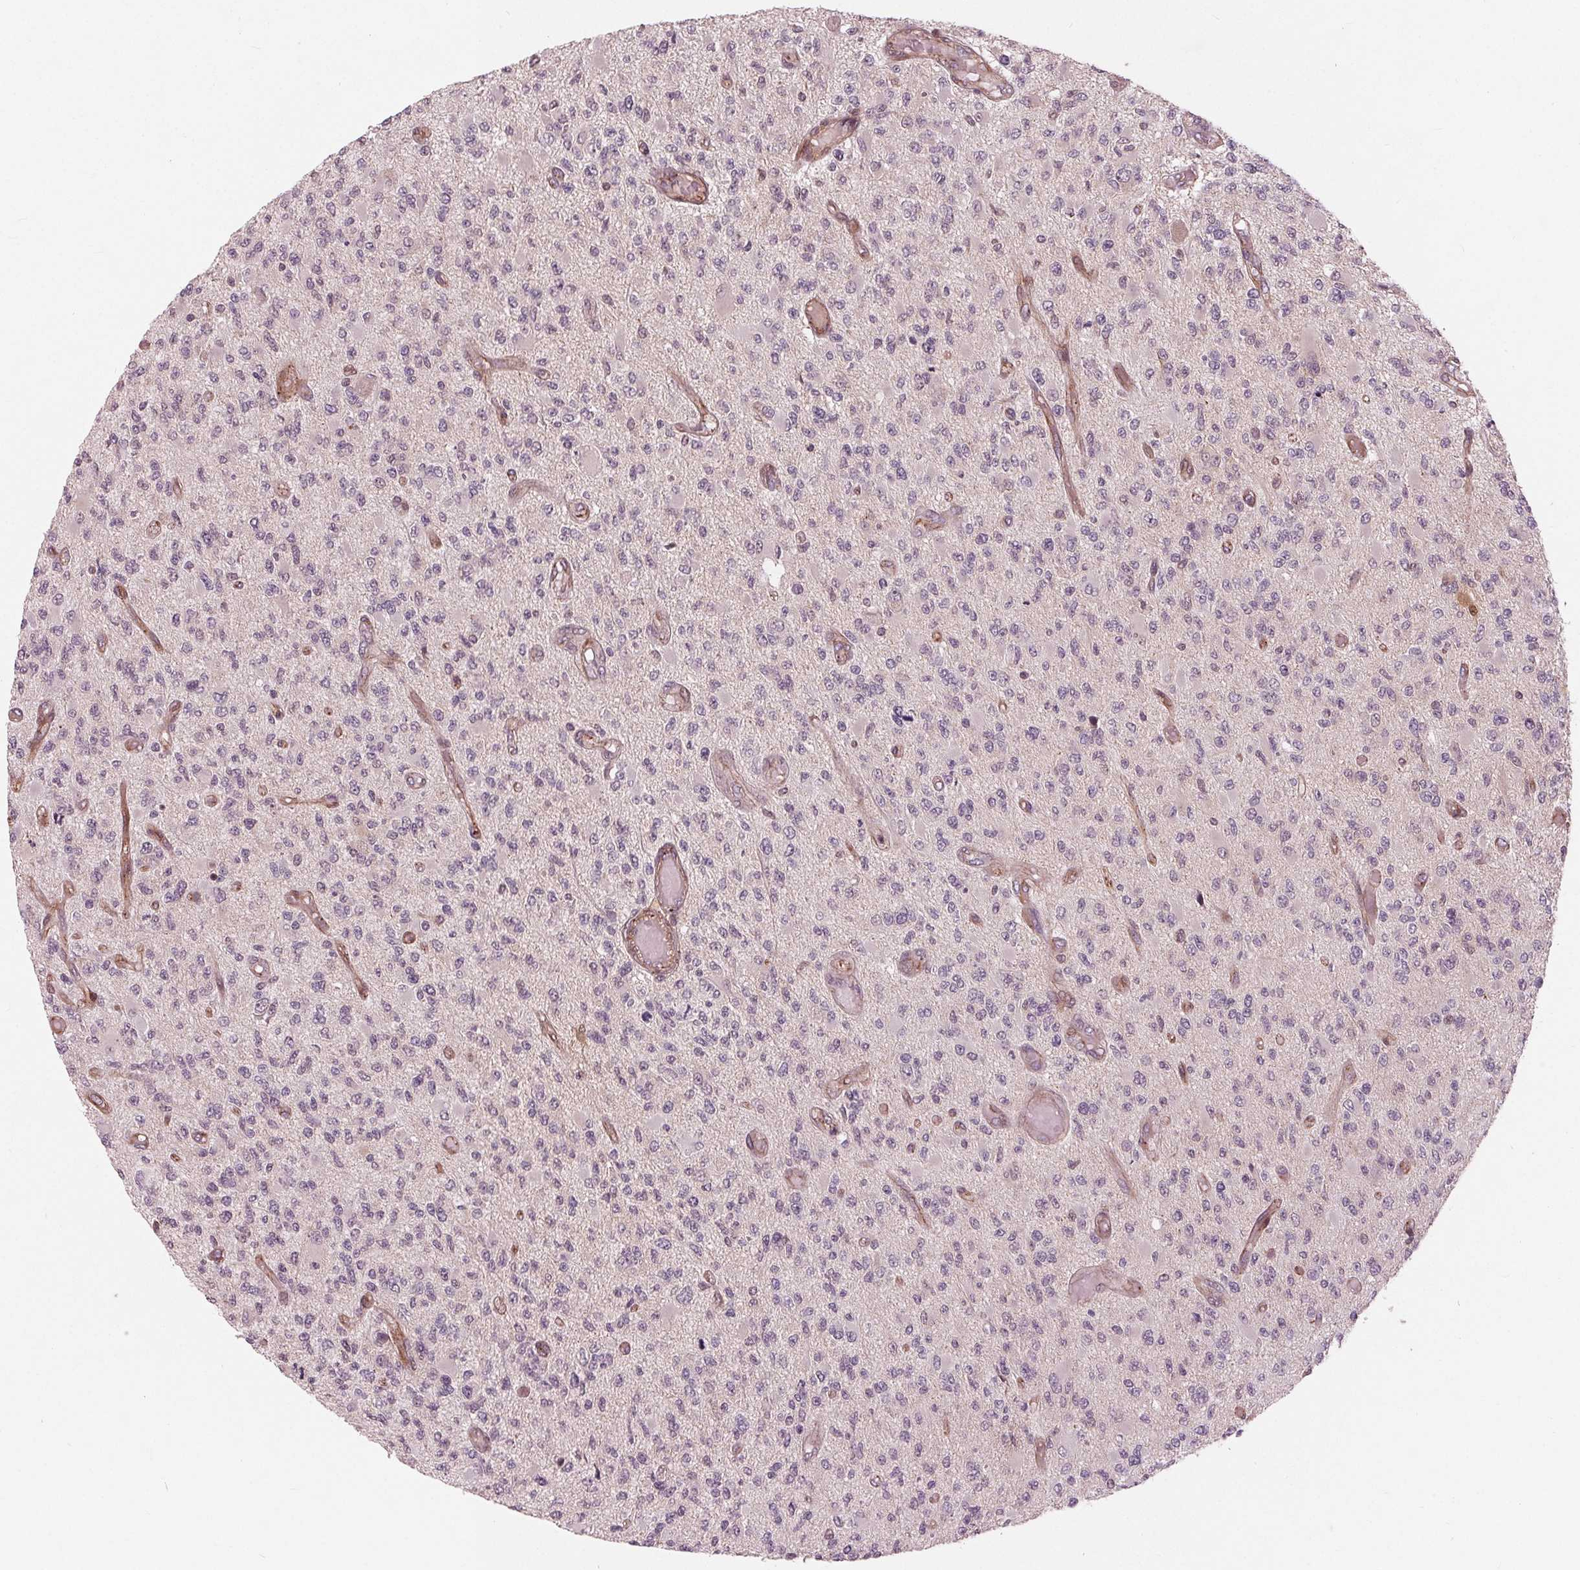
{"staining": {"intensity": "negative", "quantity": "none", "location": "none"}, "tissue": "glioma", "cell_type": "Tumor cells", "image_type": "cancer", "snomed": [{"axis": "morphology", "description": "Glioma, malignant, High grade"}, {"axis": "topography", "description": "Brain"}], "caption": "Immunohistochemistry of human glioma demonstrates no positivity in tumor cells.", "gene": "TXNIP", "patient": {"sex": "female", "age": 63}}